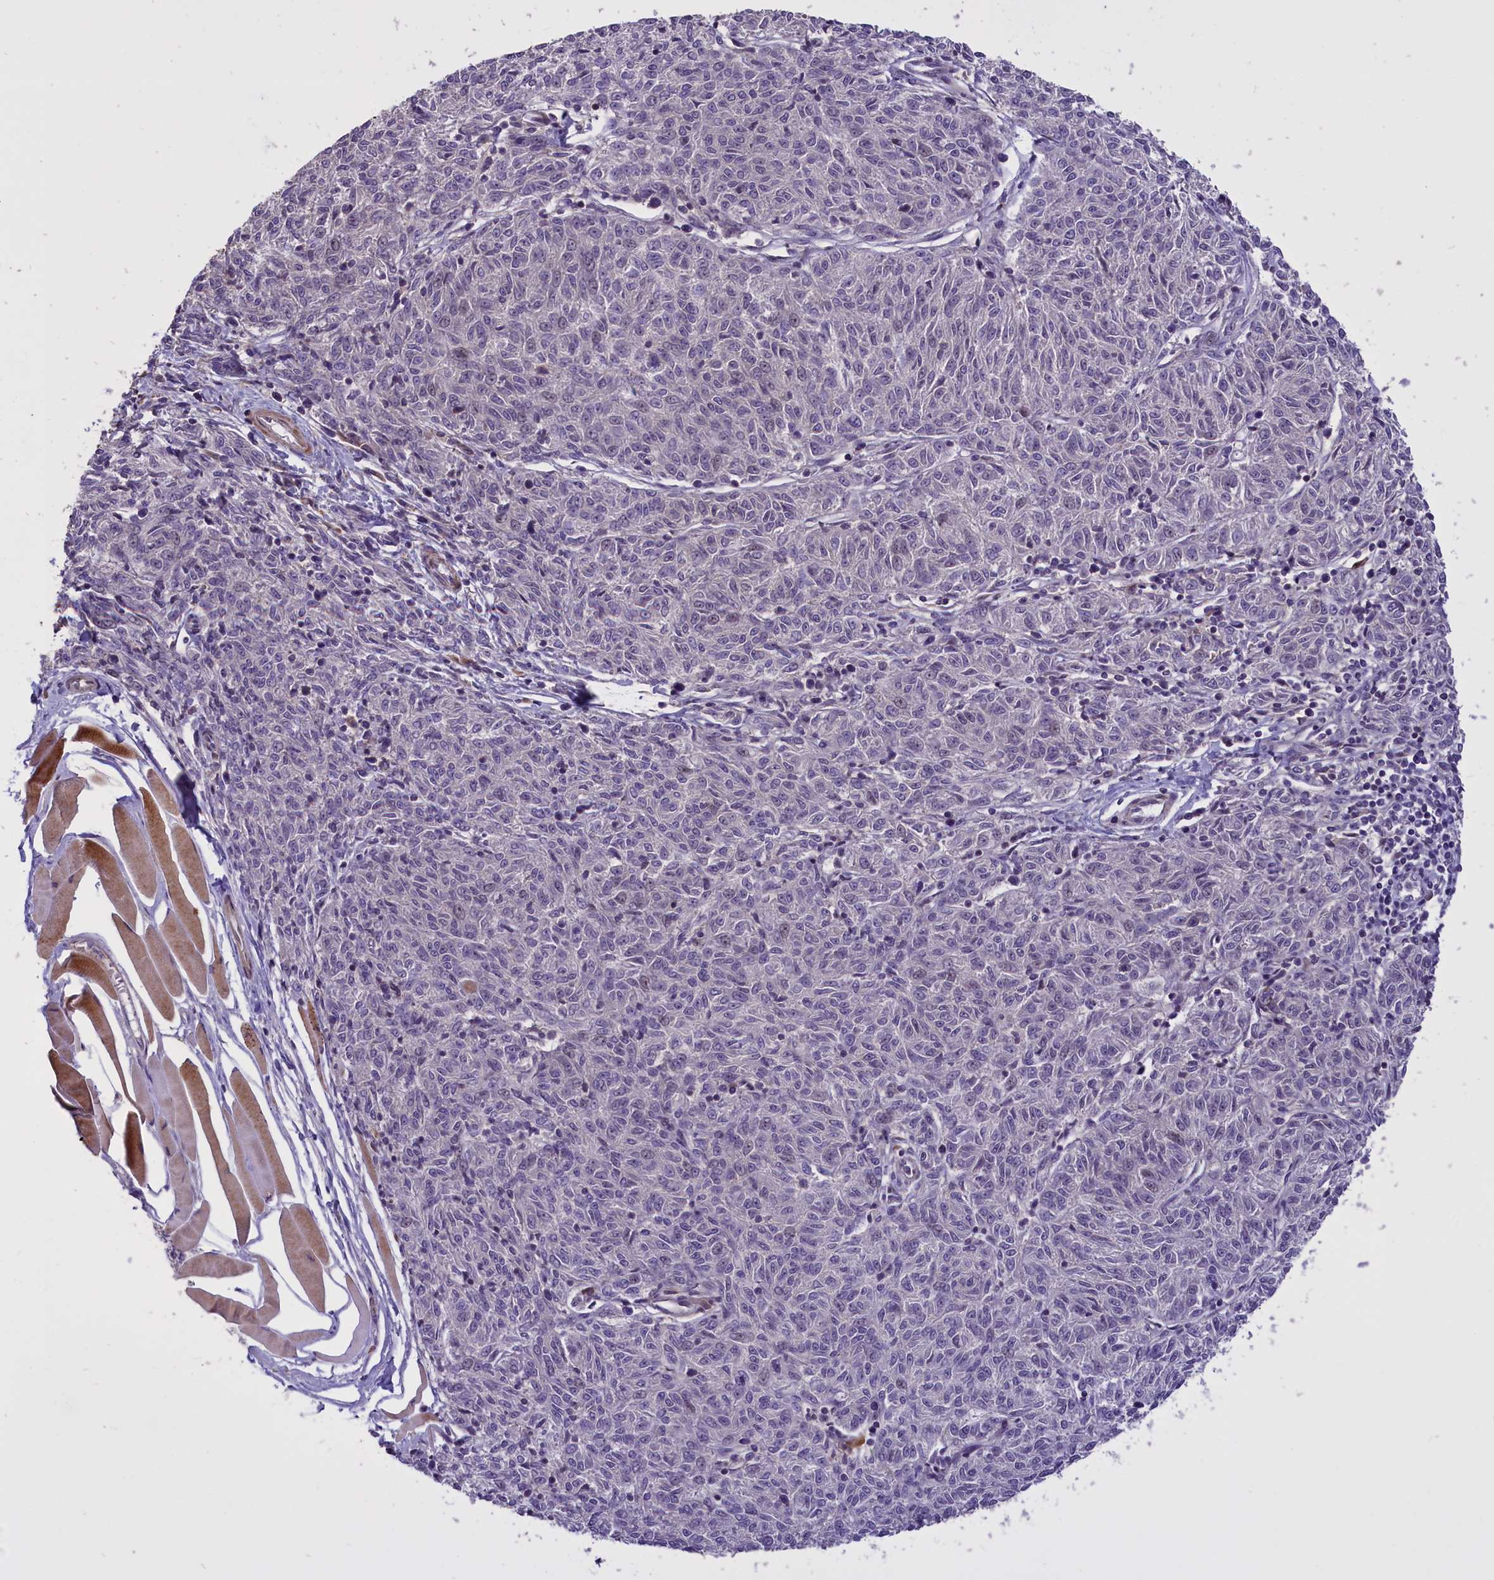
{"staining": {"intensity": "negative", "quantity": "none", "location": "none"}, "tissue": "melanoma", "cell_type": "Tumor cells", "image_type": "cancer", "snomed": [{"axis": "morphology", "description": "Malignant melanoma, NOS"}, {"axis": "topography", "description": "Skin"}], "caption": "The photomicrograph exhibits no staining of tumor cells in melanoma.", "gene": "ENHO", "patient": {"sex": "female", "age": 72}}